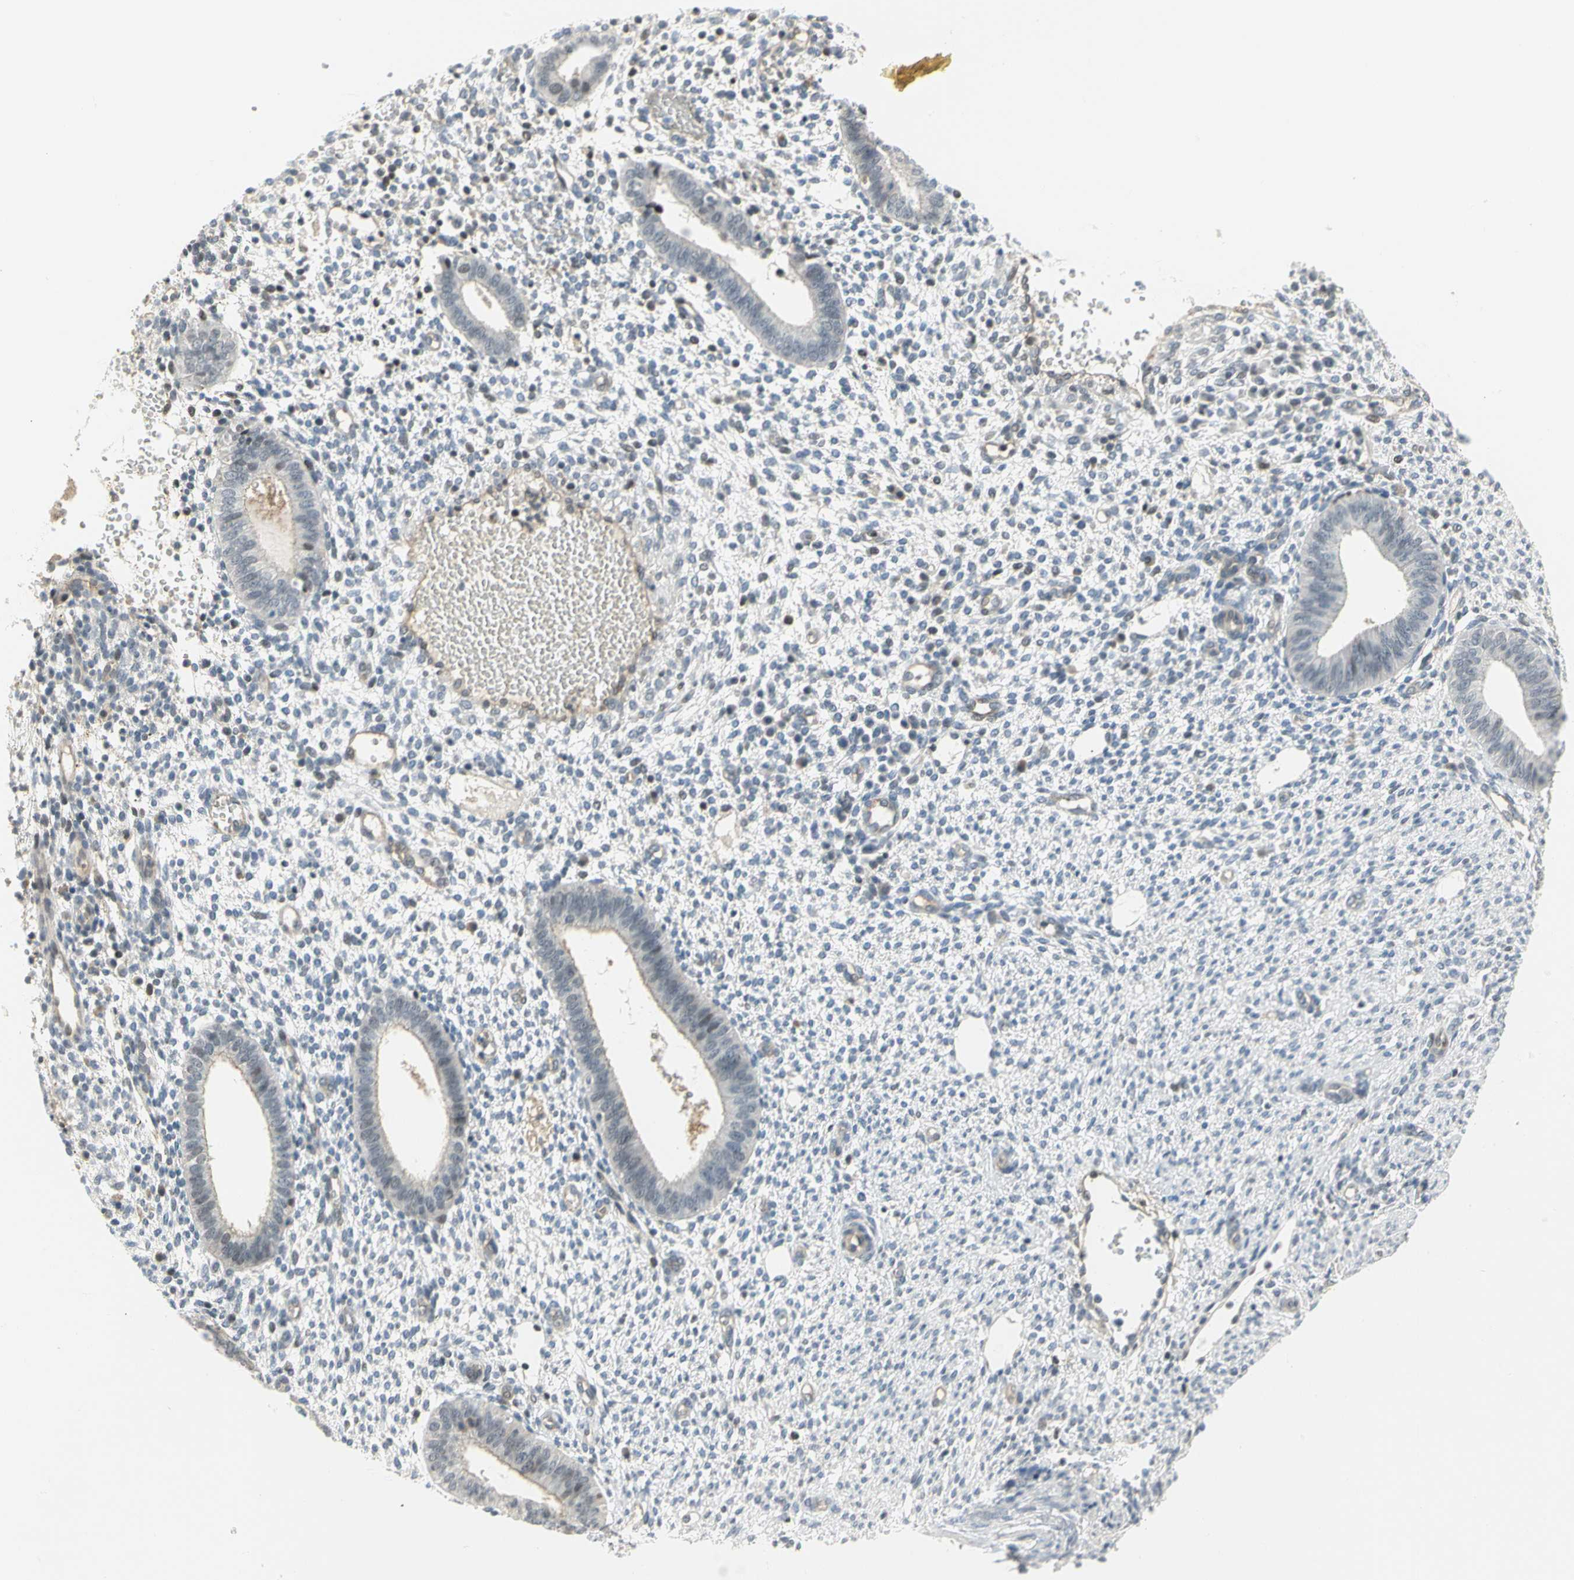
{"staining": {"intensity": "moderate", "quantity": "<25%", "location": "nuclear"}, "tissue": "endometrium", "cell_type": "Cells in endometrial stroma", "image_type": "normal", "snomed": [{"axis": "morphology", "description": "Normal tissue, NOS"}, {"axis": "topography", "description": "Endometrium"}], "caption": "The photomicrograph shows a brown stain indicating the presence of a protein in the nuclear of cells in endometrial stroma in endometrium. The staining was performed using DAB (3,3'-diaminobenzidine), with brown indicating positive protein expression. Nuclei are stained blue with hematoxylin.", "gene": "IMPG2", "patient": {"sex": "female", "age": 35}}